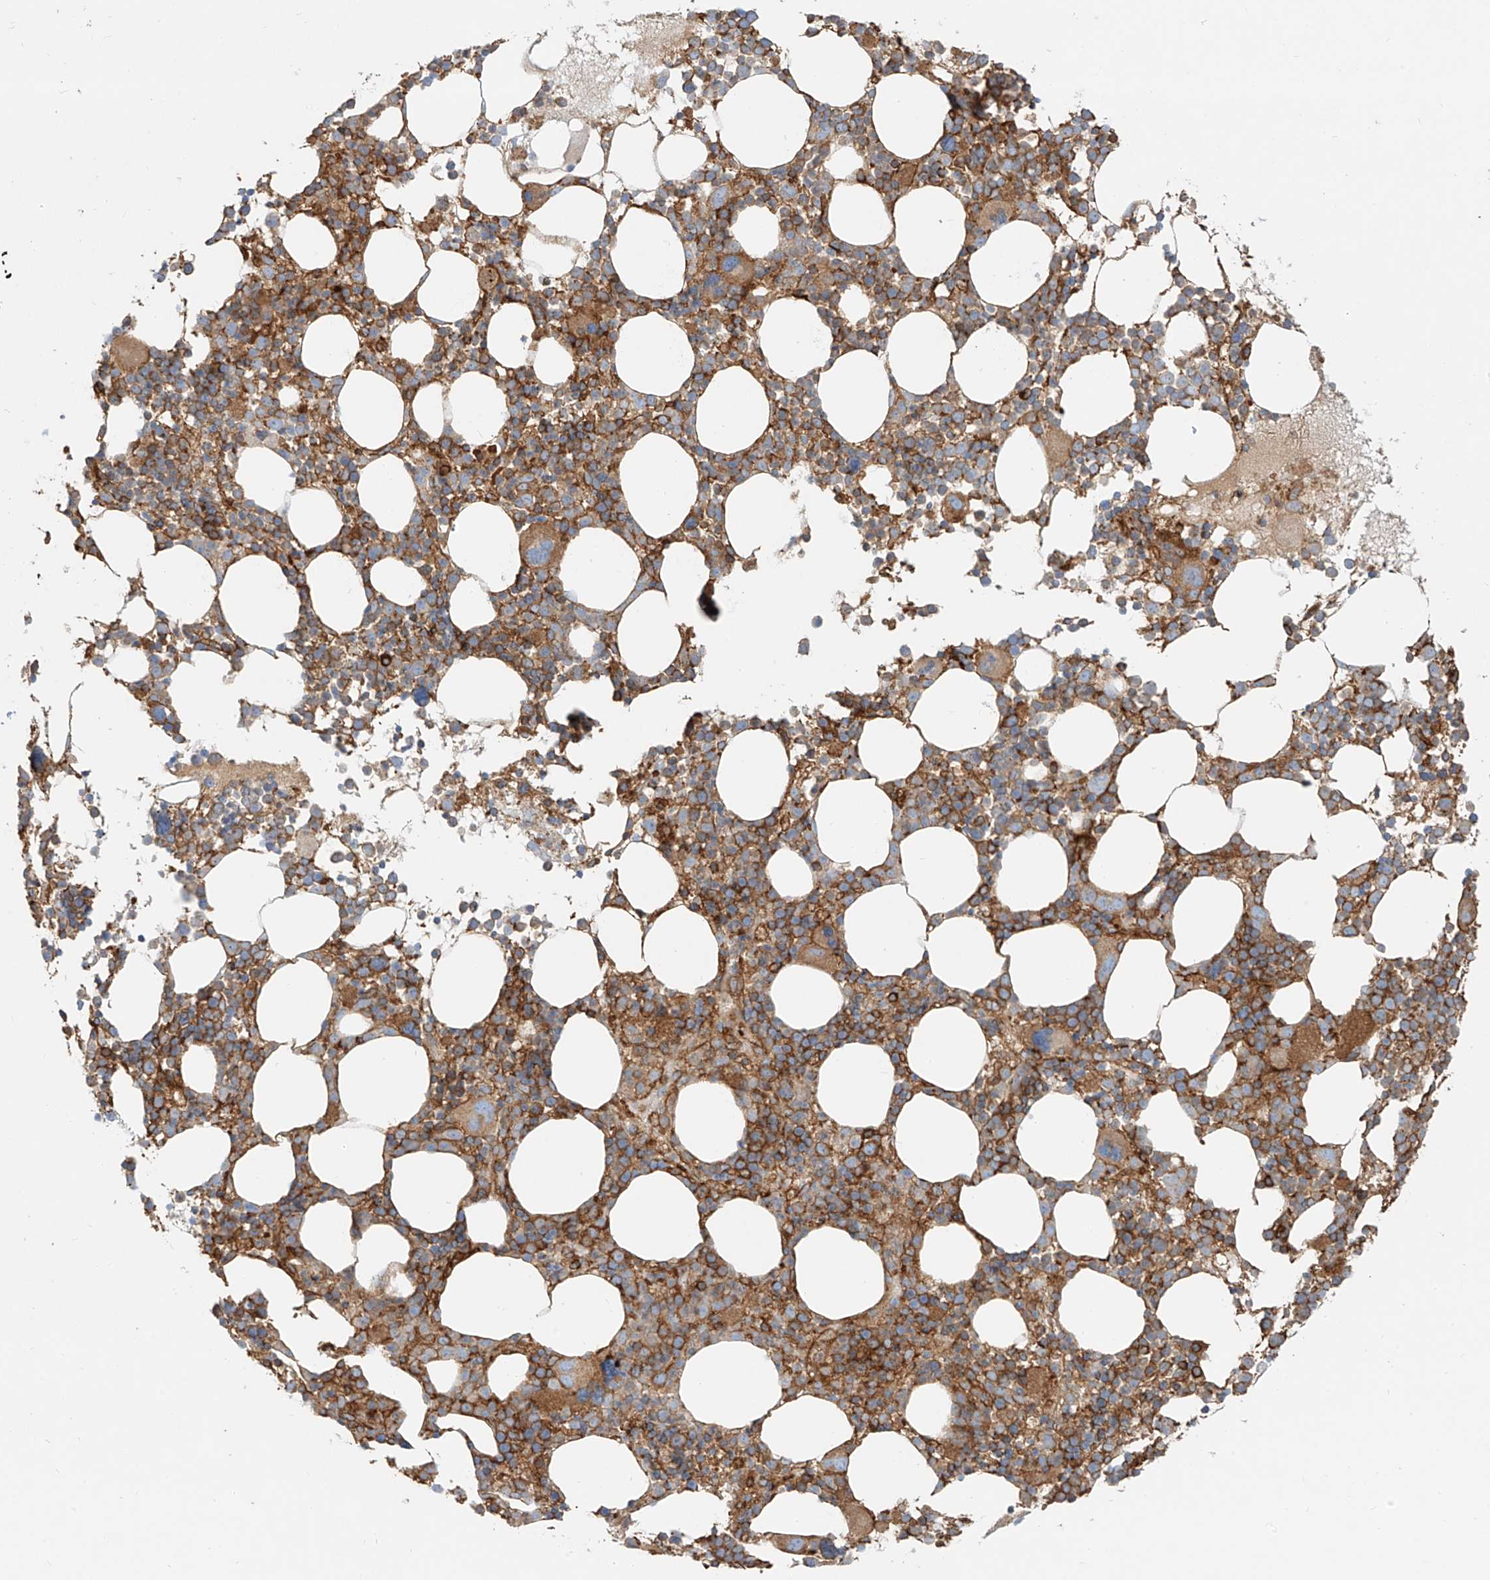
{"staining": {"intensity": "moderate", "quantity": ">75%", "location": "cytoplasmic/membranous"}, "tissue": "bone marrow", "cell_type": "Hematopoietic cells", "image_type": "normal", "snomed": [{"axis": "morphology", "description": "Normal tissue, NOS"}, {"axis": "topography", "description": "Bone marrow"}], "caption": "Bone marrow stained with immunohistochemistry exhibits moderate cytoplasmic/membranous expression in approximately >75% of hematopoietic cells.", "gene": "SNX9", "patient": {"sex": "female", "age": 62}}